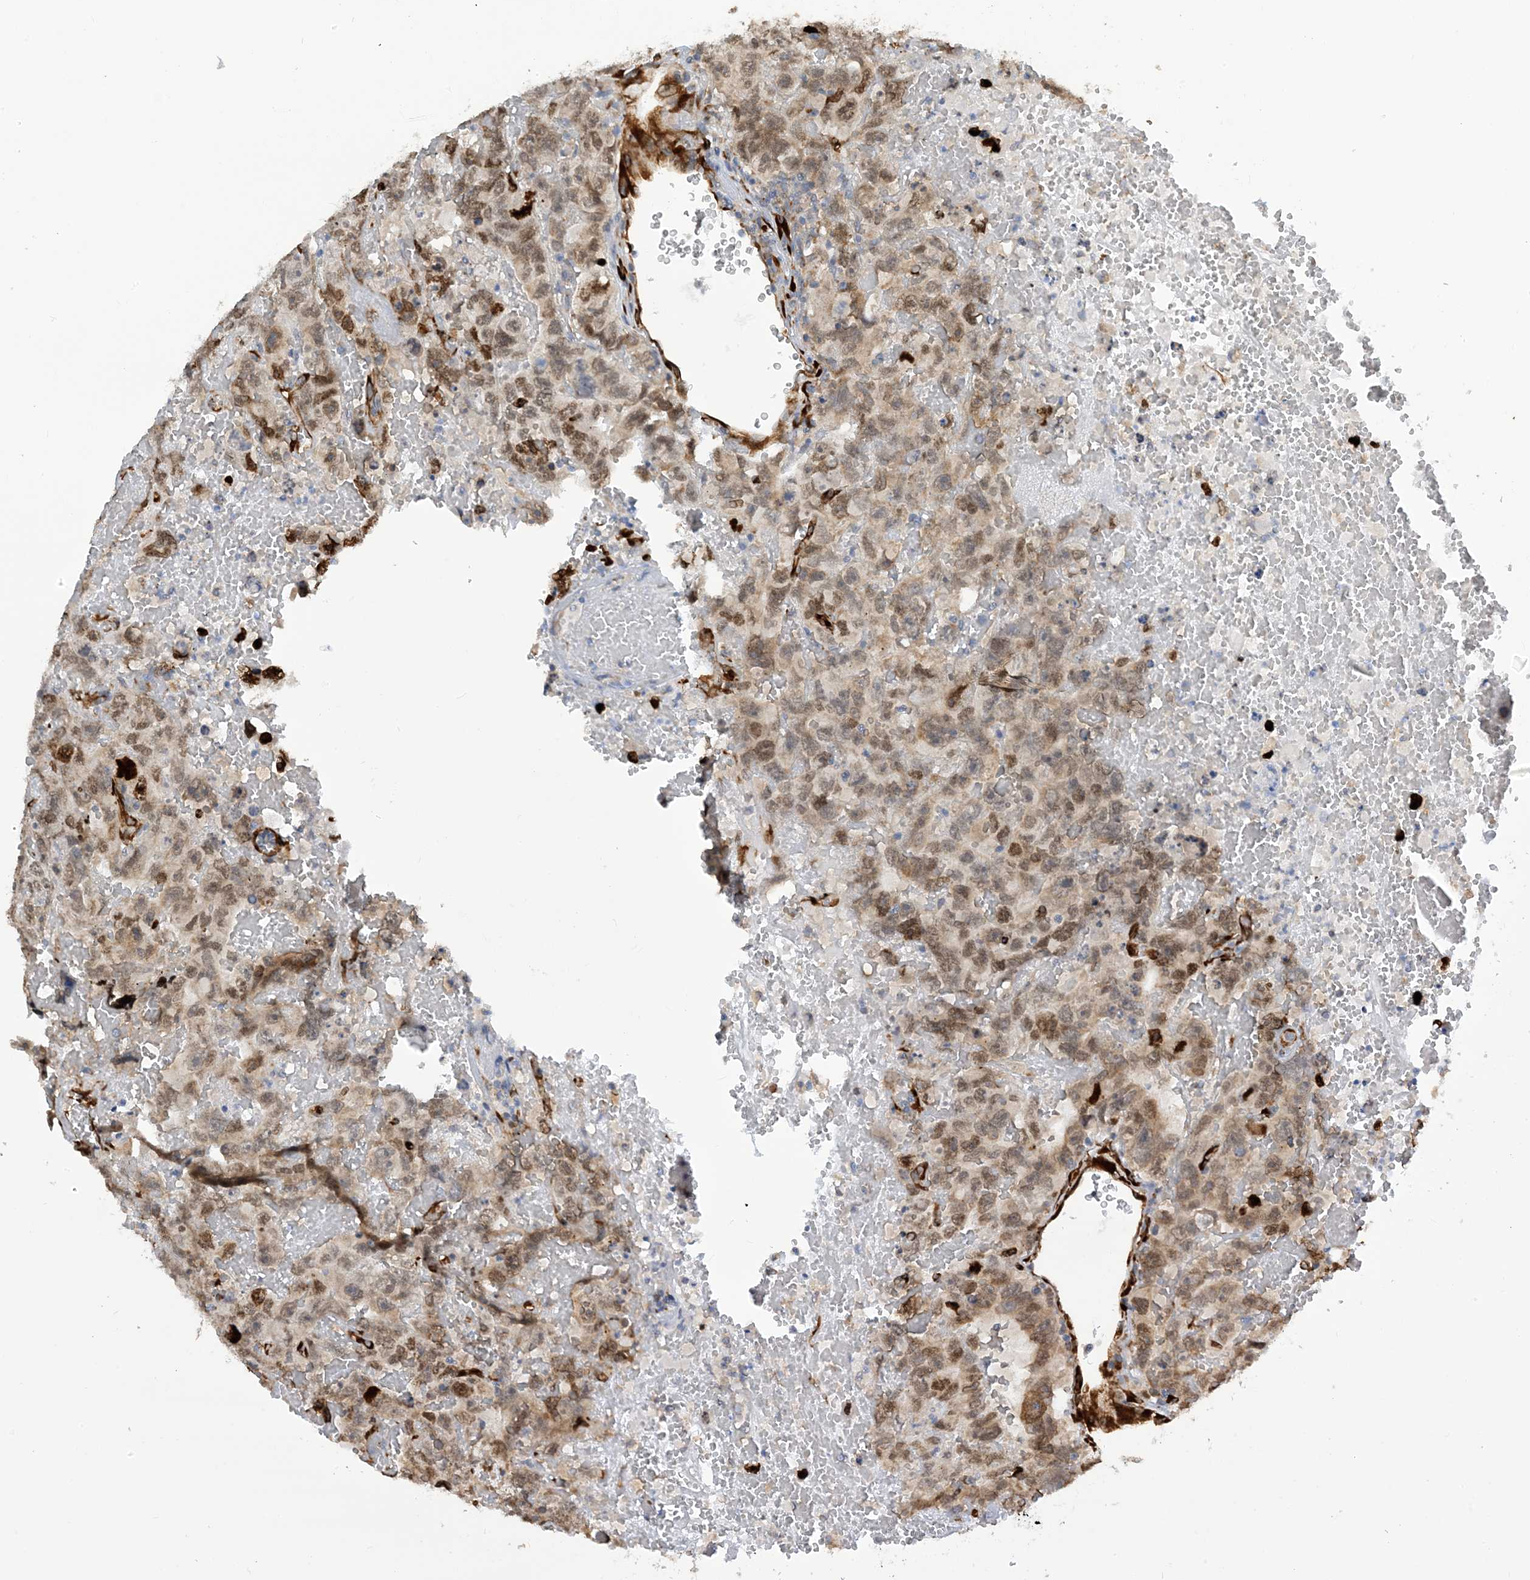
{"staining": {"intensity": "moderate", "quantity": ">75%", "location": "nuclear"}, "tissue": "testis cancer", "cell_type": "Tumor cells", "image_type": "cancer", "snomed": [{"axis": "morphology", "description": "Carcinoma, Embryonal, NOS"}, {"axis": "topography", "description": "Testis"}], "caption": "Testis cancer (embryonal carcinoma) stained with immunohistochemistry (IHC) exhibits moderate nuclear expression in approximately >75% of tumor cells.", "gene": "ZBTB45", "patient": {"sex": "male", "age": 45}}